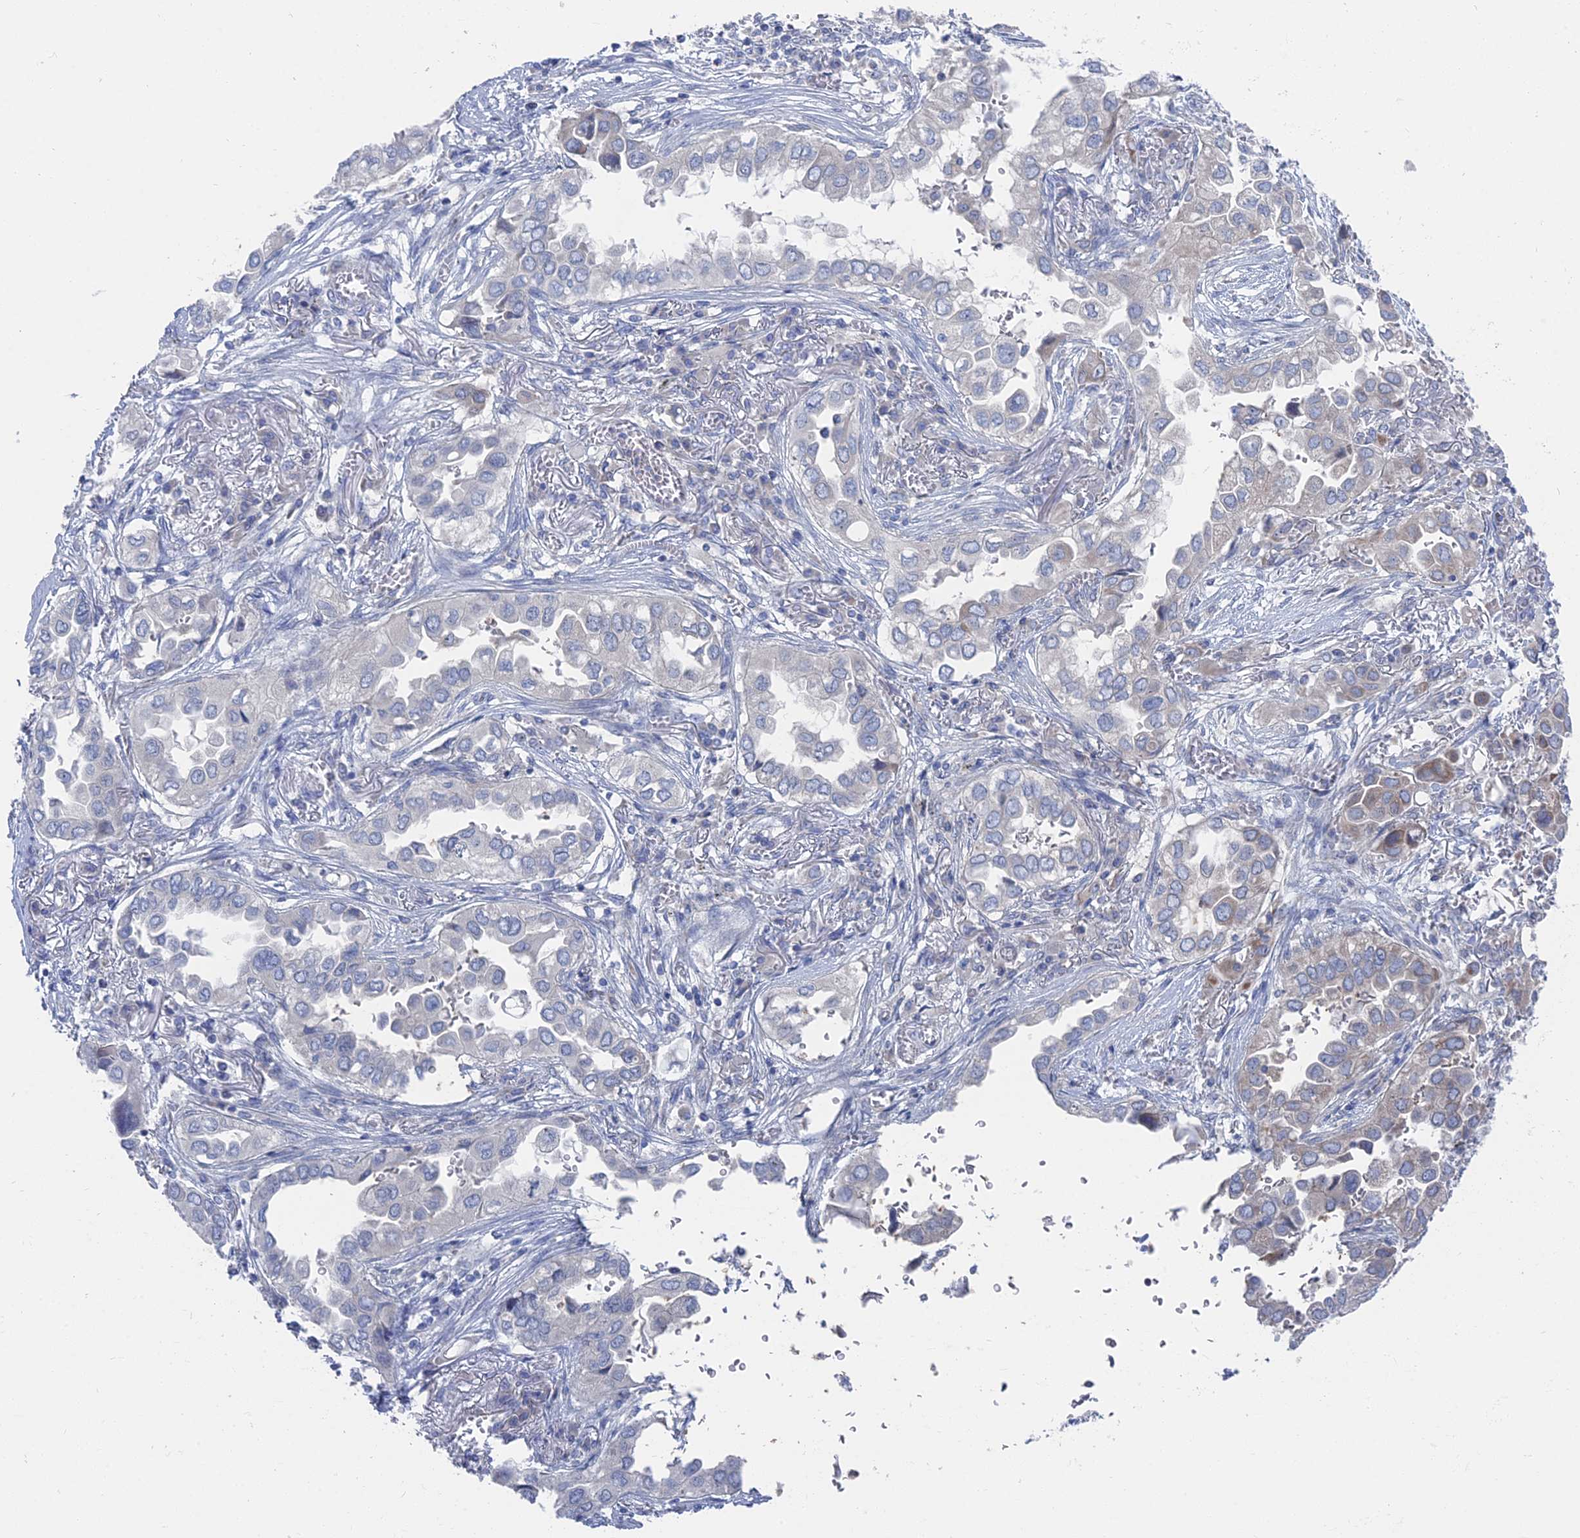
{"staining": {"intensity": "negative", "quantity": "none", "location": "none"}, "tissue": "lung cancer", "cell_type": "Tumor cells", "image_type": "cancer", "snomed": [{"axis": "morphology", "description": "Adenocarcinoma, NOS"}, {"axis": "topography", "description": "Lung"}], "caption": "This is an immunohistochemistry (IHC) histopathology image of adenocarcinoma (lung). There is no expression in tumor cells.", "gene": "CCDC149", "patient": {"sex": "female", "age": 76}}